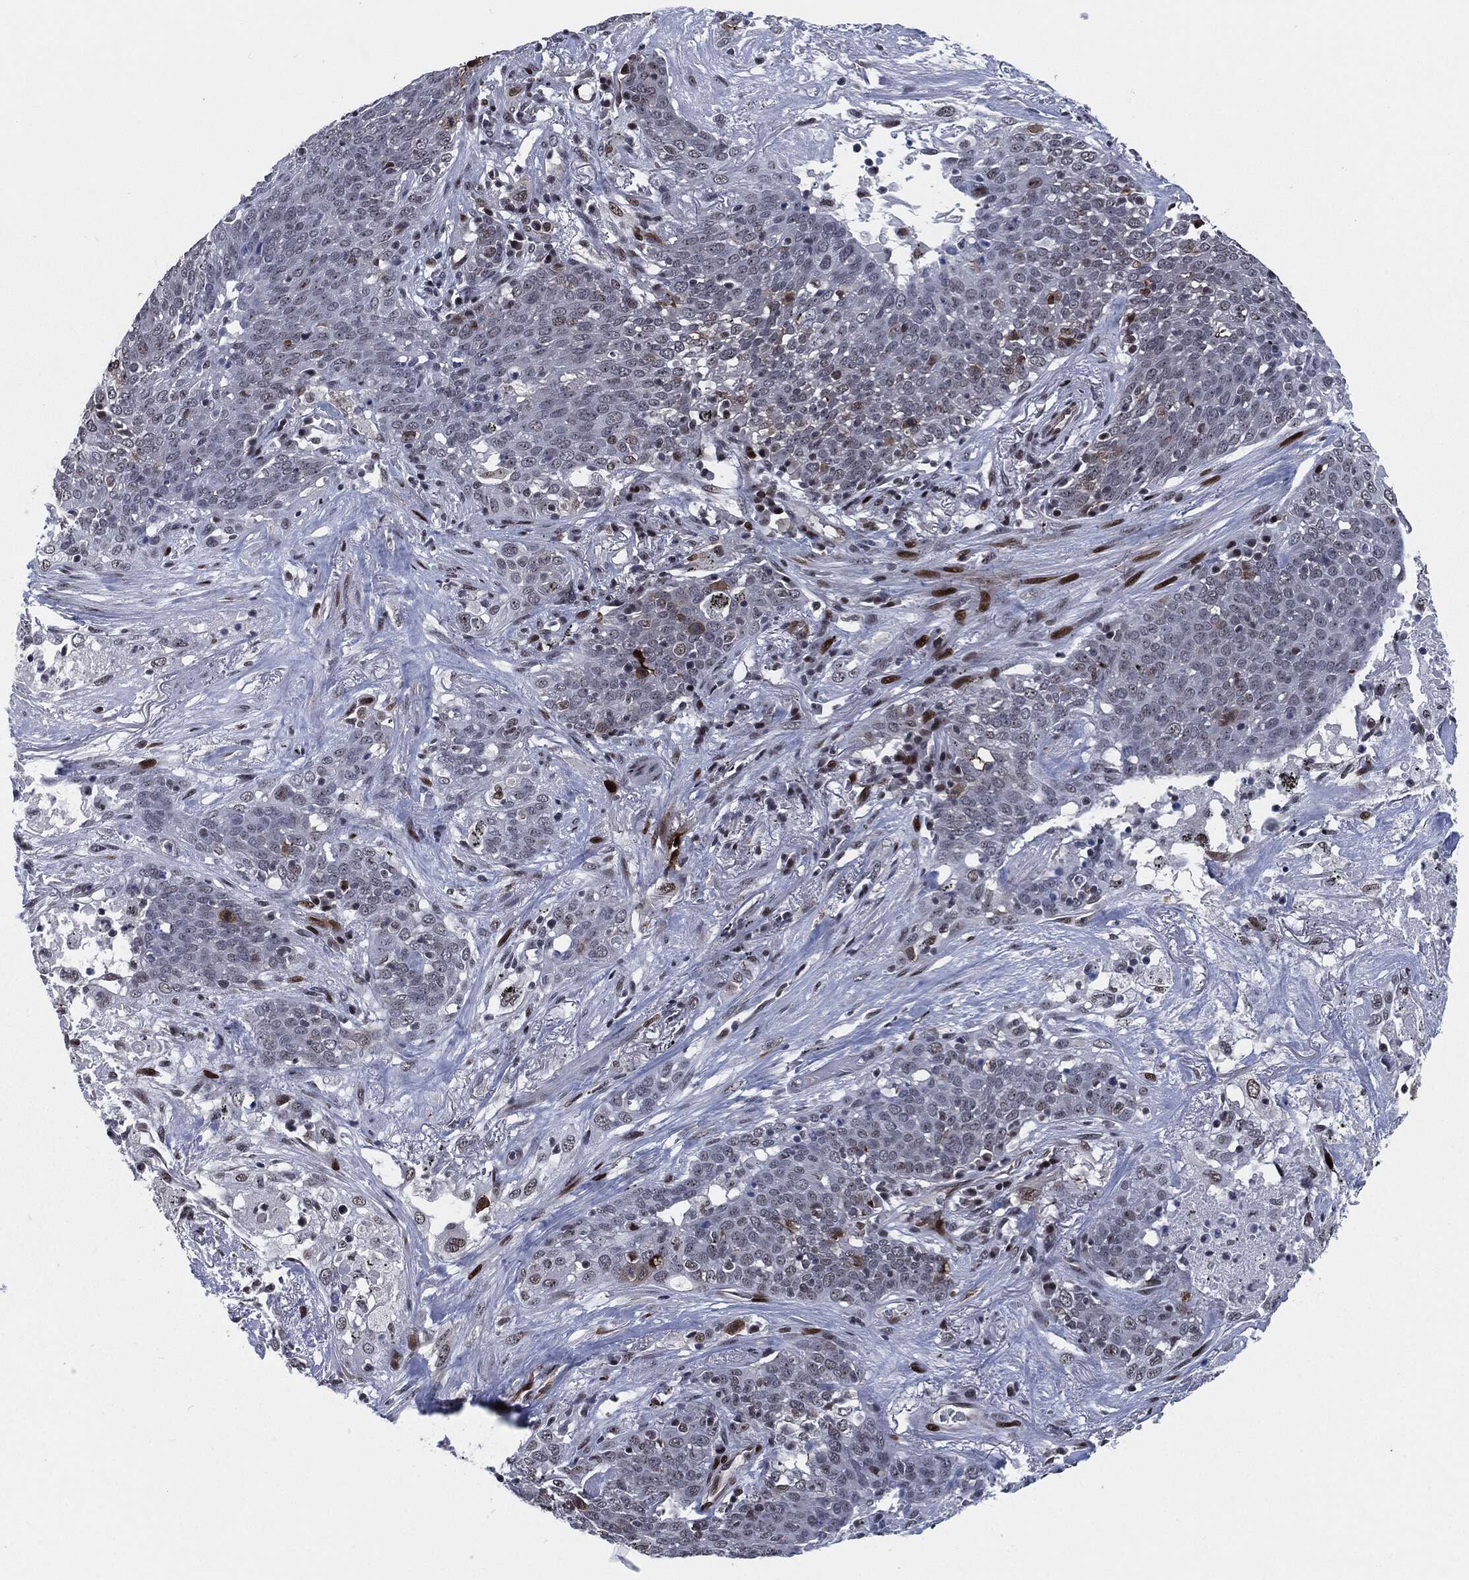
{"staining": {"intensity": "negative", "quantity": "none", "location": "none"}, "tissue": "lung cancer", "cell_type": "Tumor cells", "image_type": "cancer", "snomed": [{"axis": "morphology", "description": "Squamous cell carcinoma, NOS"}, {"axis": "topography", "description": "Lung"}], "caption": "IHC of lung cancer displays no expression in tumor cells.", "gene": "AKT2", "patient": {"sex": "male", "age": 82}}